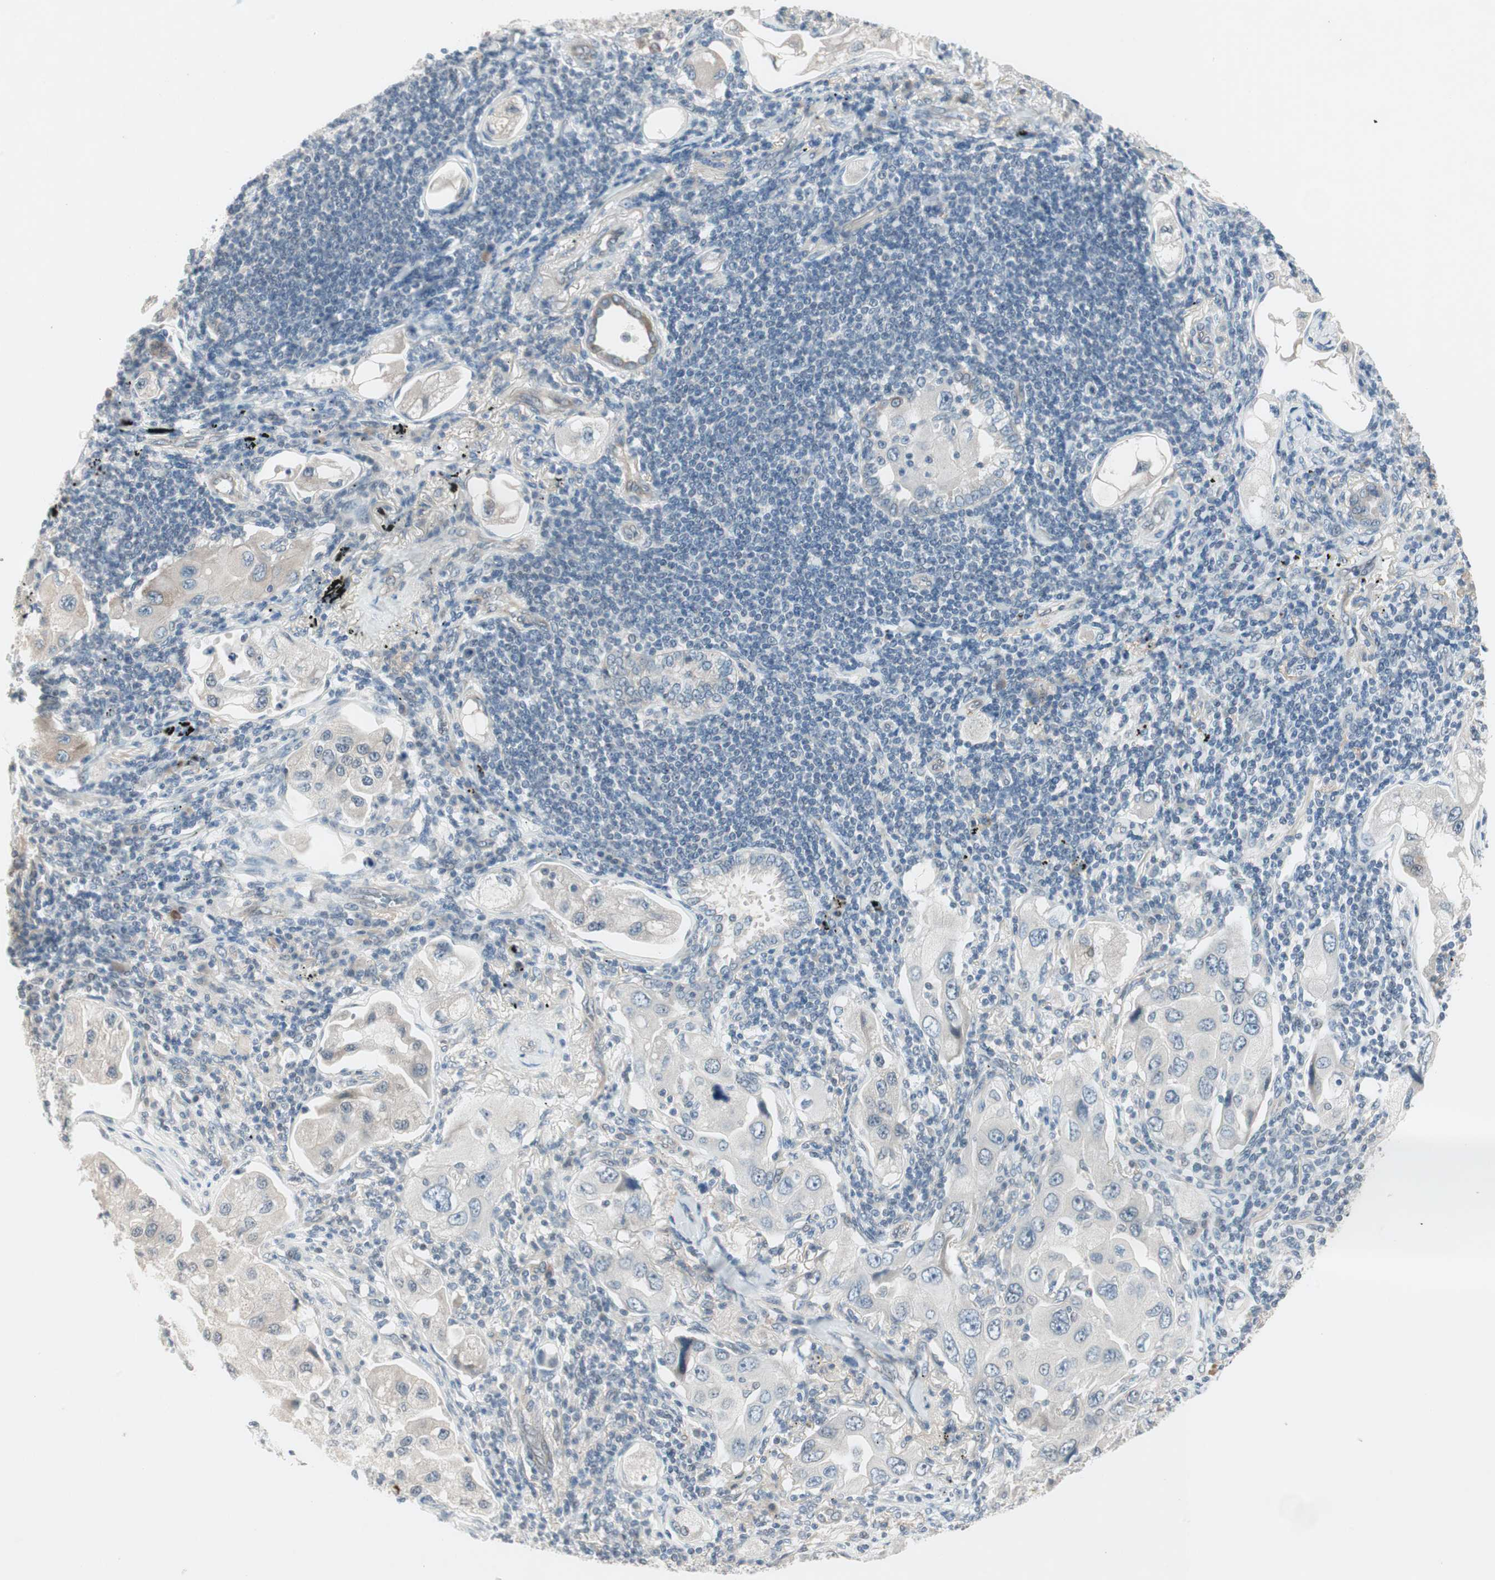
{"staining": {"intensity": "weak", "quantity": "<25%", "location": "cytoplasmic/membranous"}, "tissue": "lung cancer", "cell_type": "Tumor cells", "image_type": "cancer", "snomed": [{"axis": "morphology", "description": "Adenocarcinoma, NOS"}, {"axis": "topography", "description": "Lung"}], "caption": "DAB (3,3'-diaminobenzidine) immunohistochemical staining of human lung adenocarcinoma shows no significant staining in tumor cells.", "gene": "ITGB4", "patient": {"sex": "female", "age": 65}}